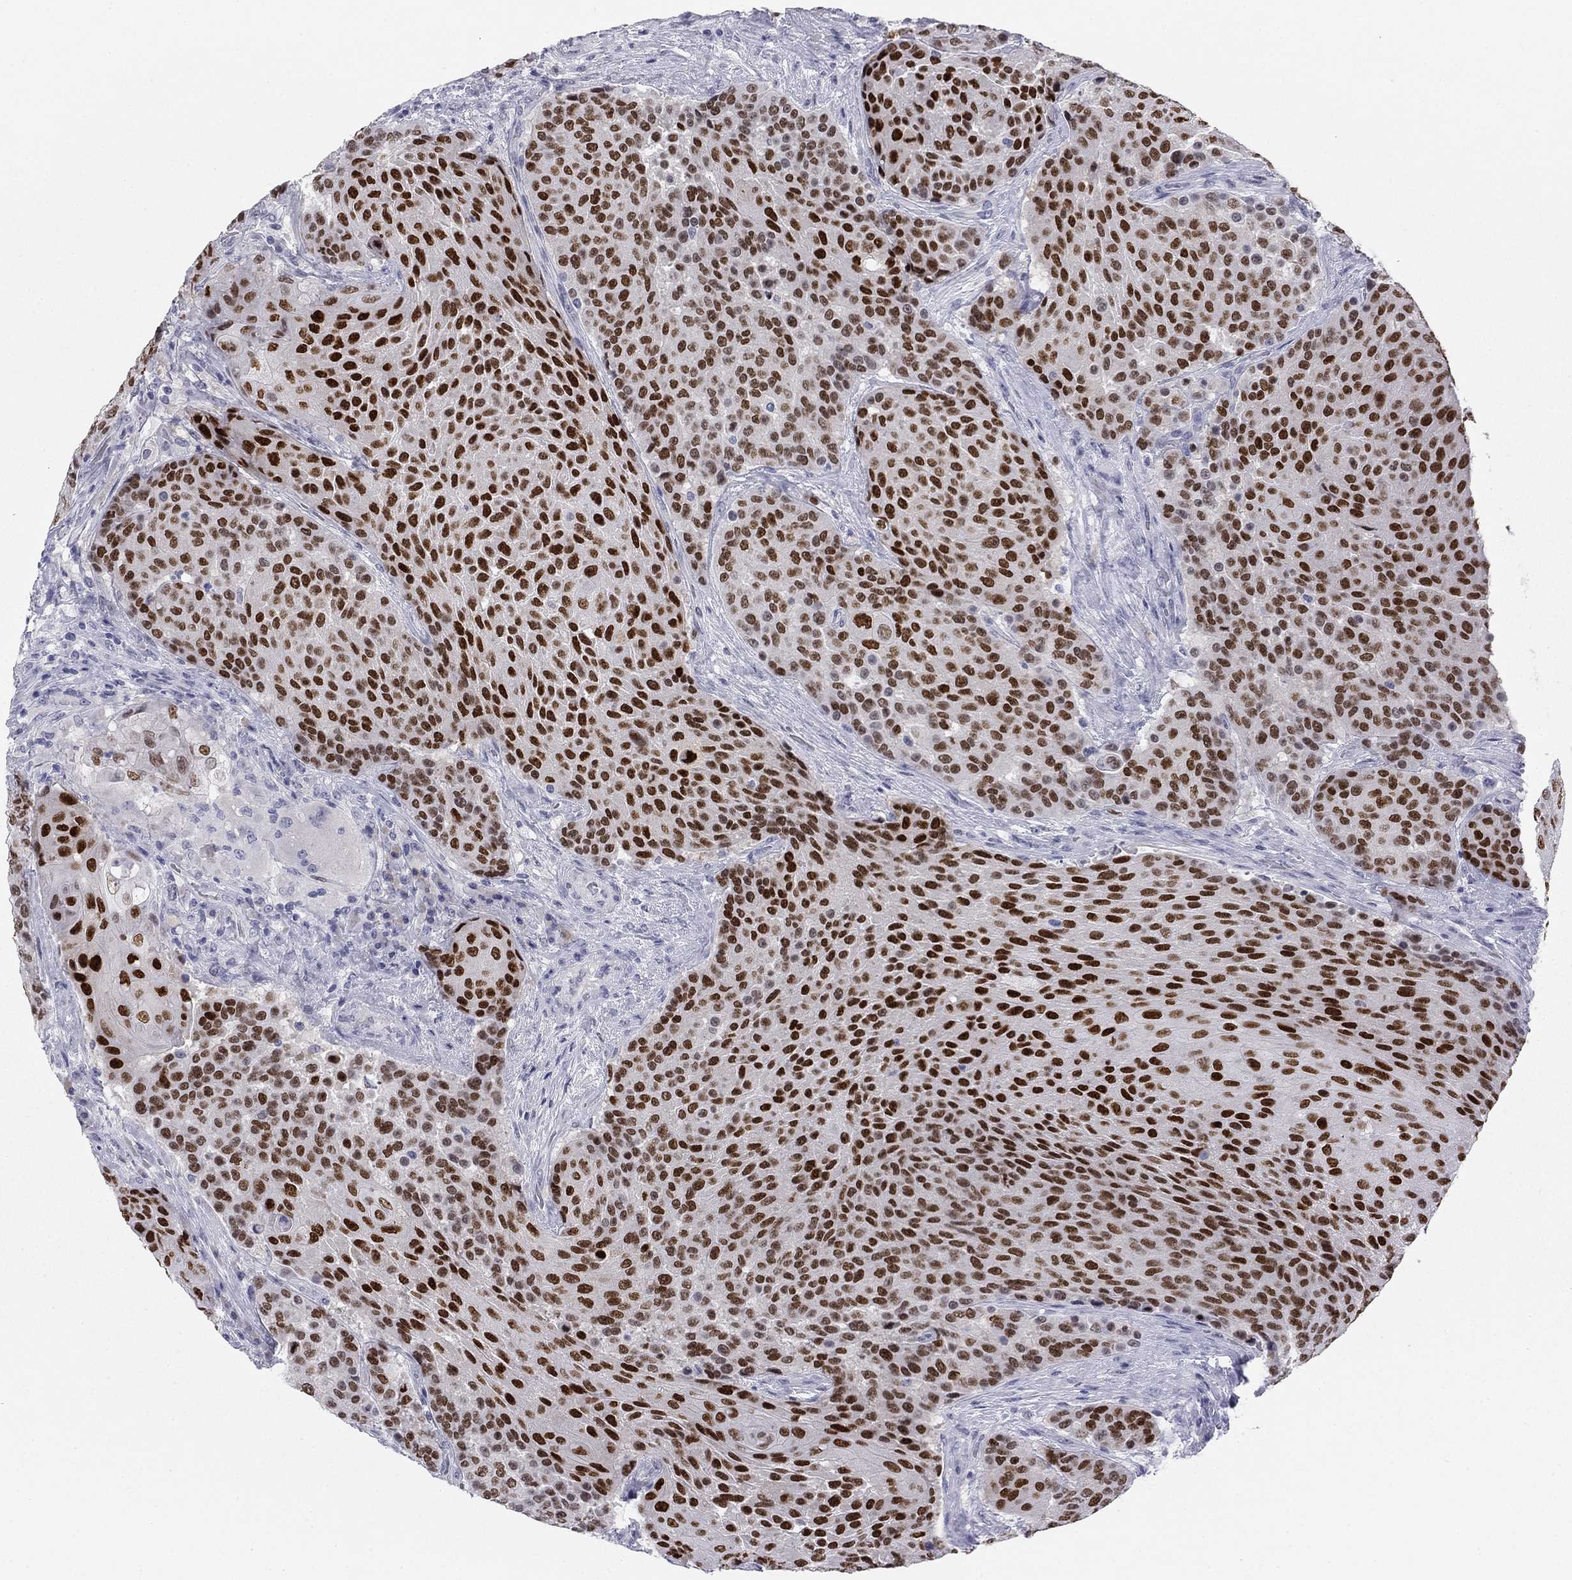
{"staining": {"intensity": "strong", "quantity": ">75%", "location": "nuclear"}, "tissue": "urothelial cancer", "cell_type": "Tumor cells", "image_type": "cancer", "snomed": [{"axis": "morphology", "description": "Urothelial carcinoma, High grade"}, {"axis": "topography", "description": "Urinary bladder"}], "caption": "Immunohistochemical staining of human high-grade urothelial carcinoma demonstrates high levels of strong nuclear staining in approximately >75% of tumor cells.", "gene": "TFAP2B", "patient": {"sex": "female", "age": 63}}